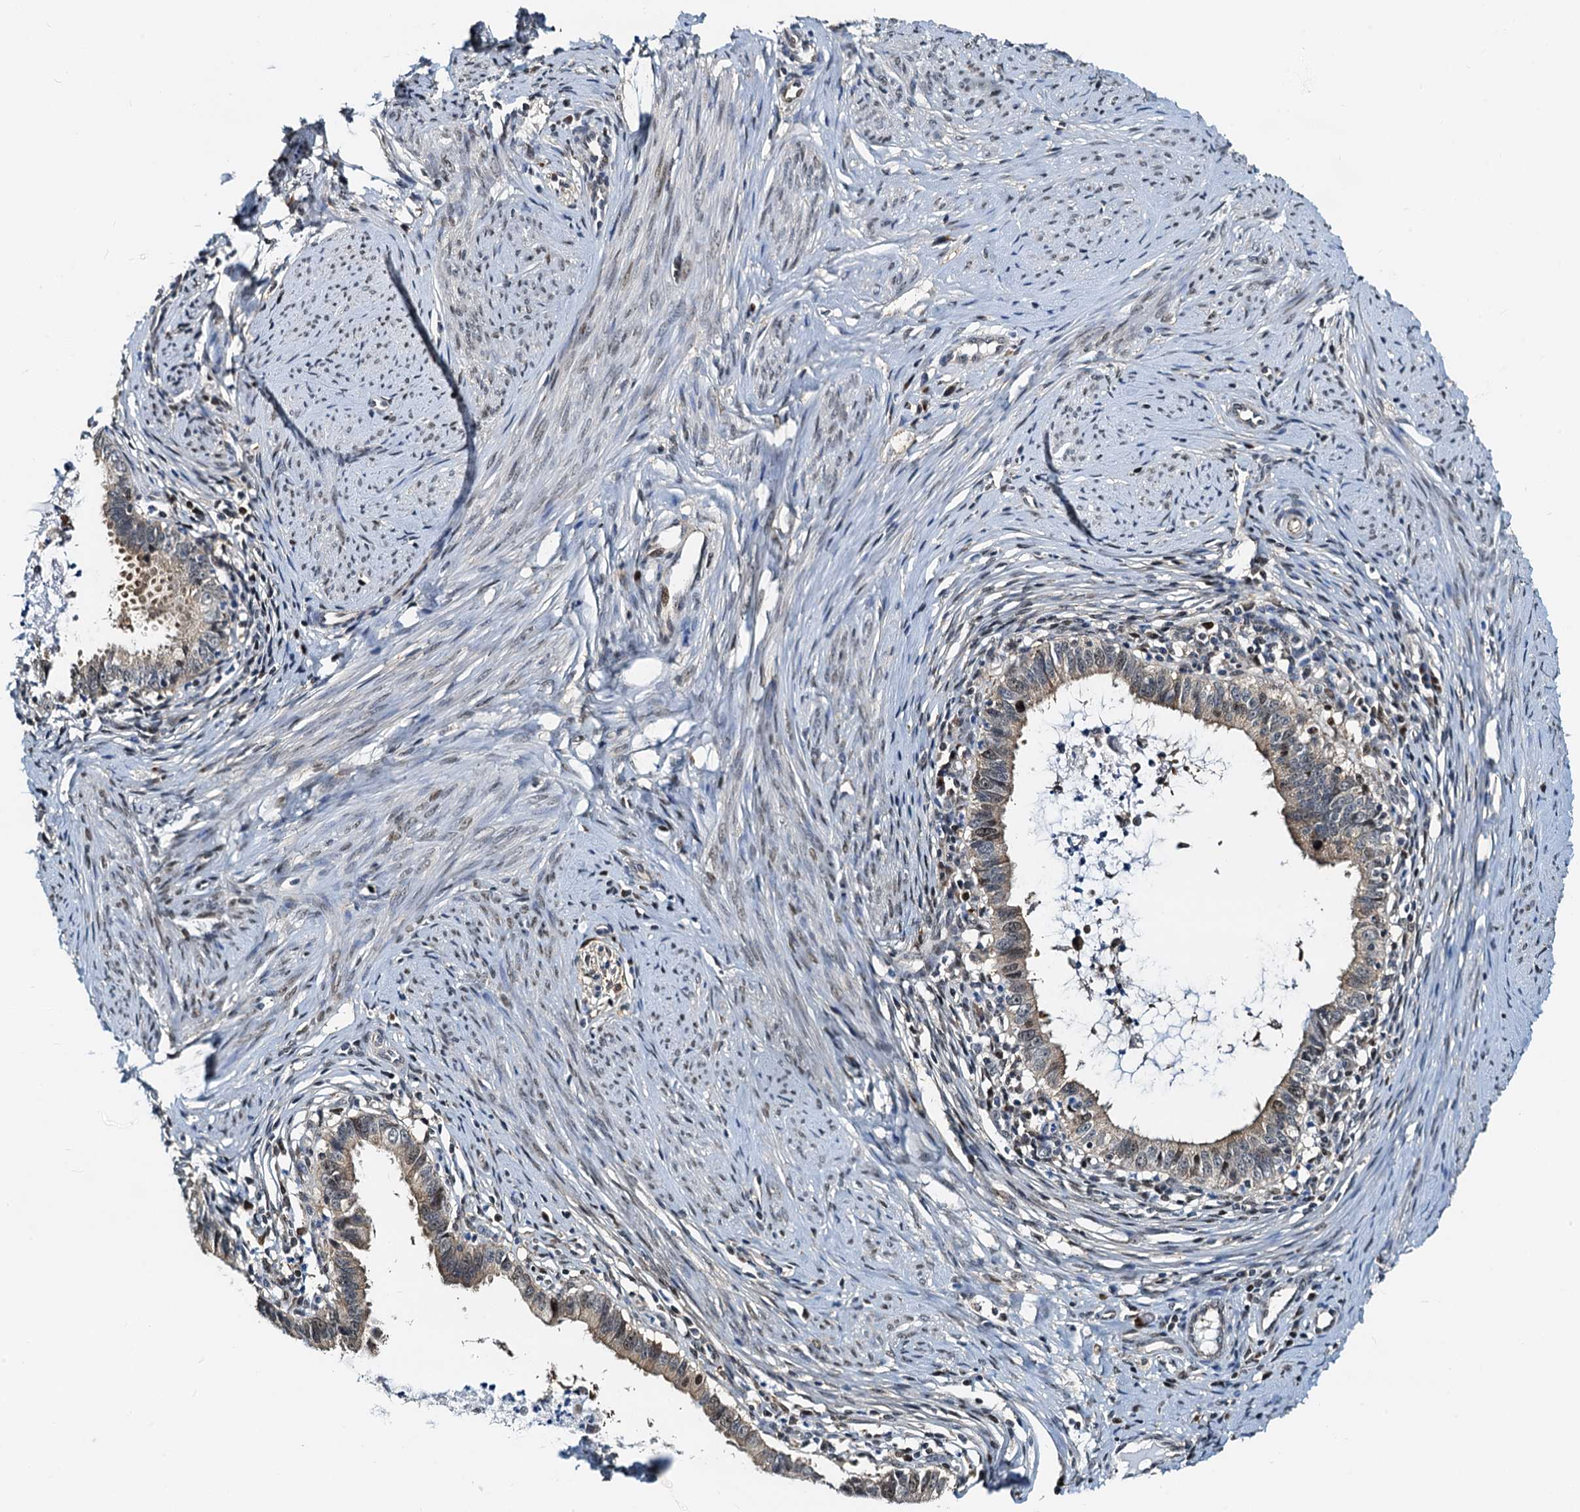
{"staining": {"intensity": "weak", "quantity": "<25%", "location": "nuclear"}, "tissue": "cervical cancer", "cell_type": "Tumor cells", "image_type": "cancer", "snomed": [{"axis": "morphology", "description": "Adenocarcinoma, NOS"}, {"axis": "topography", "description": "Cervix"}], "caption": "IHC of human adenocarcinoma (cervical) demonstrates no positivity in tumor cells.", "gene": "PTGES3", "patient": {"sex": "female", "age": 36}}